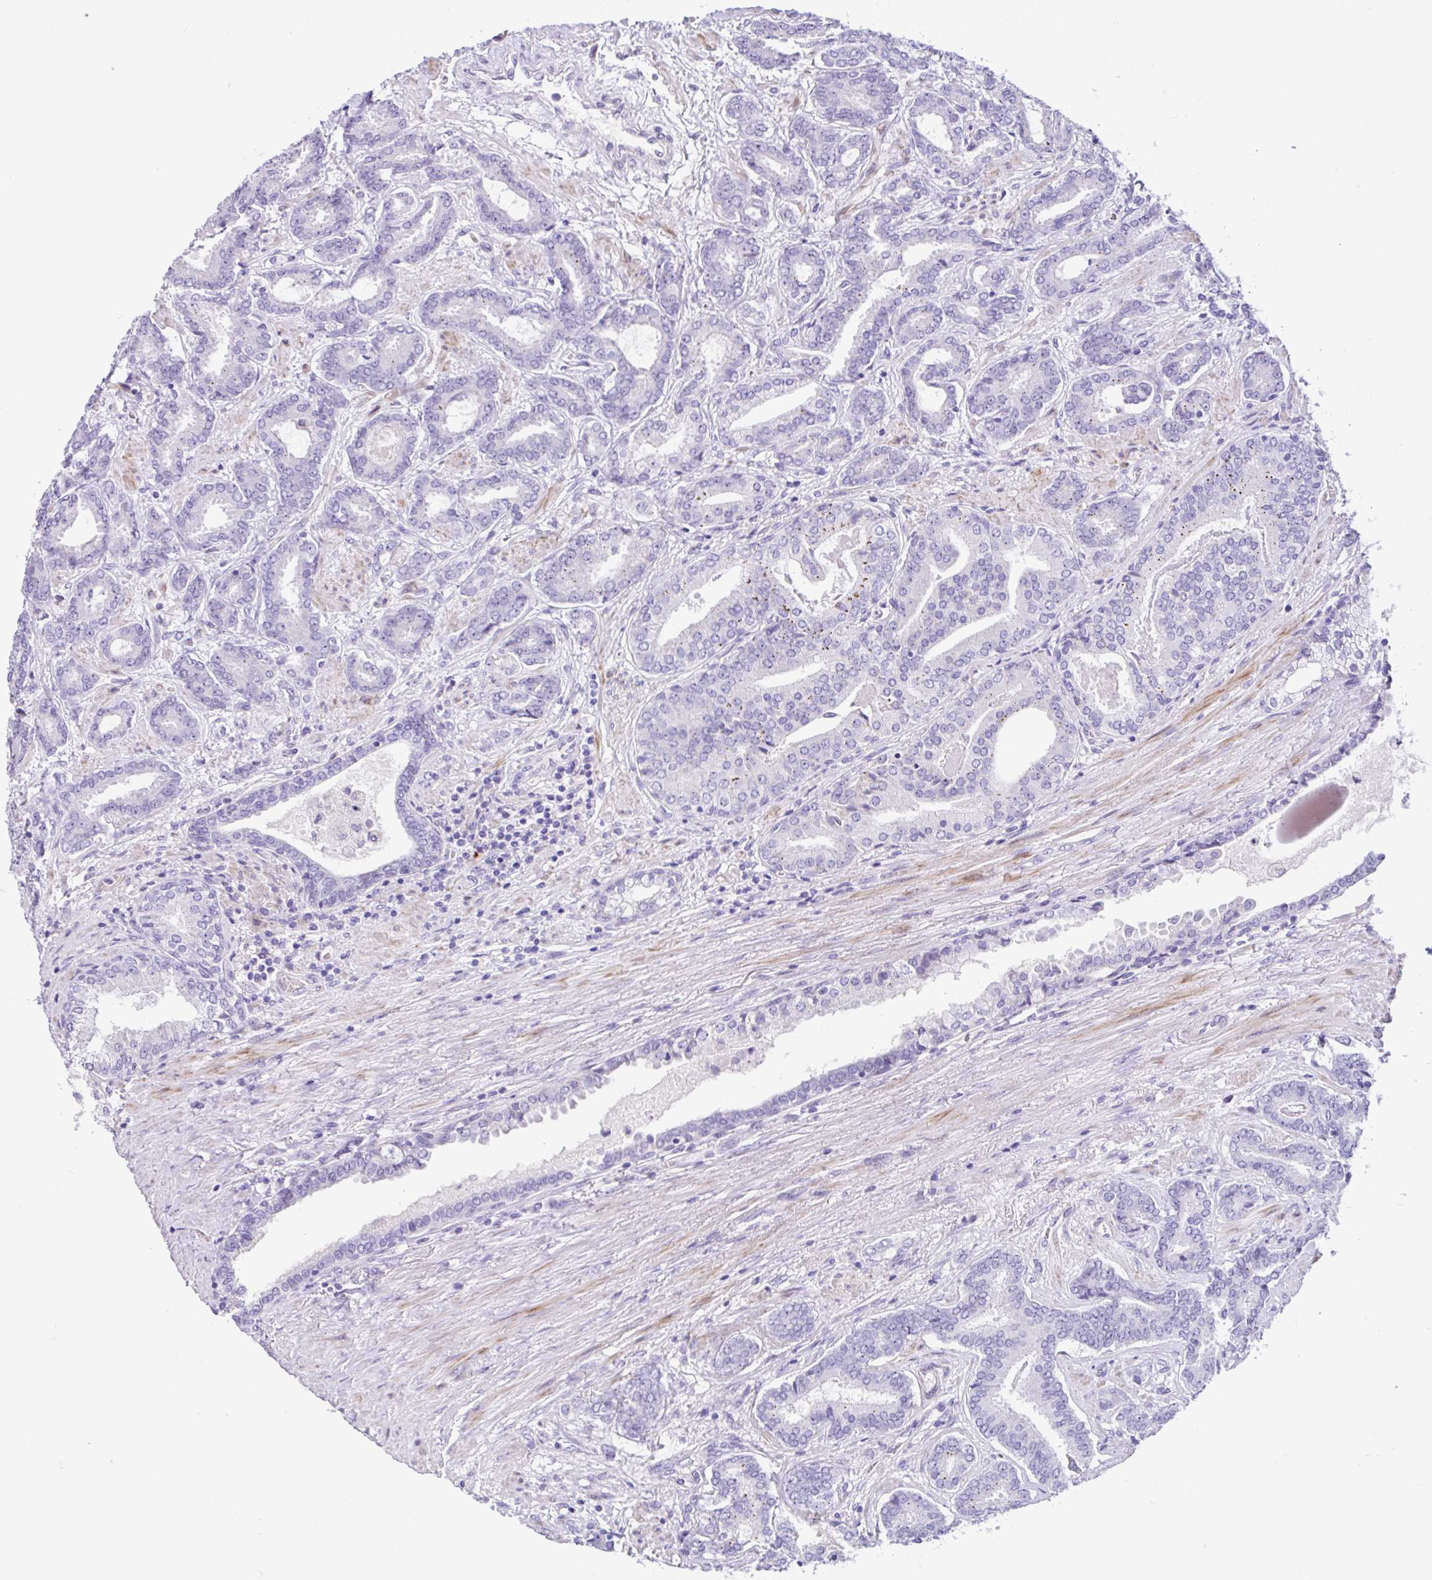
{"staining": {"intensity": "negative", "quantity": "none", "location": "none"}, "tissue": "prostate cancer", "cell_type": "Tumor cells", "image_type": "cancer", "snomed": [{"axis": "morphology", "description": "Adenocarcinoma, High grade"}, {"axis": "topography", "description": "Prostate"}], "caption": "Tumor cells are negative for brown protein staining in prostate cancer (high-grade adenocarcinoma).", "gene": "NHLH2", "patient": {"sex": "male", "age": 62}}